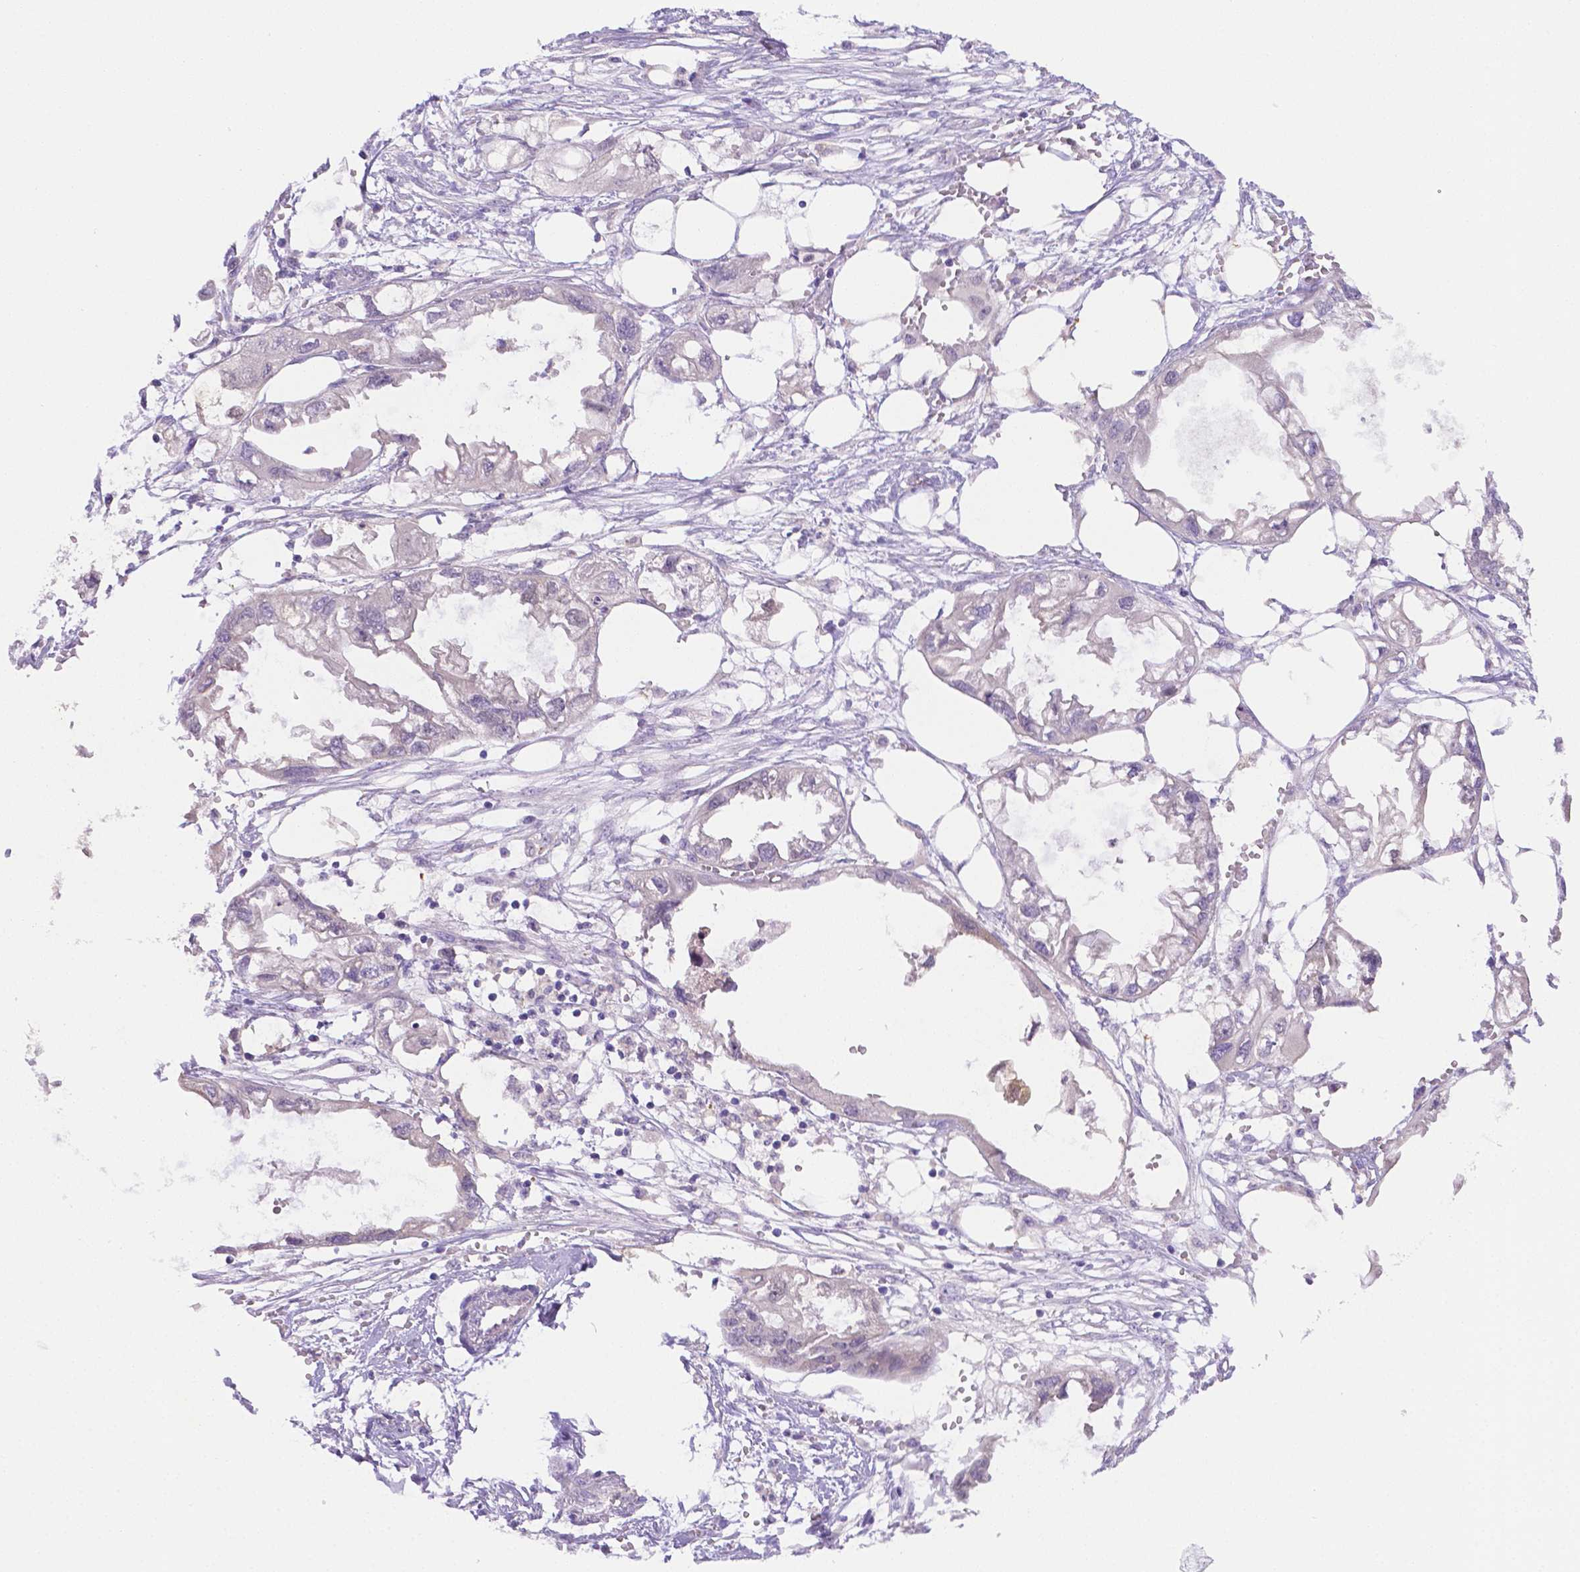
{"staining": {"intensity": "negative", "quantity": "none", "location": "none"}, "tissue": "endometrial cancer", "cell_type": "Tumor cells", "image_type": "cancer", "snomed": [{"axis": "morphology", "description": "Adenocarcinoma, NOS"}, {"axis": "morphology", "description": "Adenocarcinoma, metastatic, NOS"}, {"axis": "topography", "description": "Adipose tissue"}, {"axis": "topography", "description": "Endometrium"}], "caption": "Micrograph shows no significant protein positivity in tumor cells of endometrial cancer (adenocarcinoma).", "gene": "NXPH2", "patient": {"sex": "female", "age": 67}}